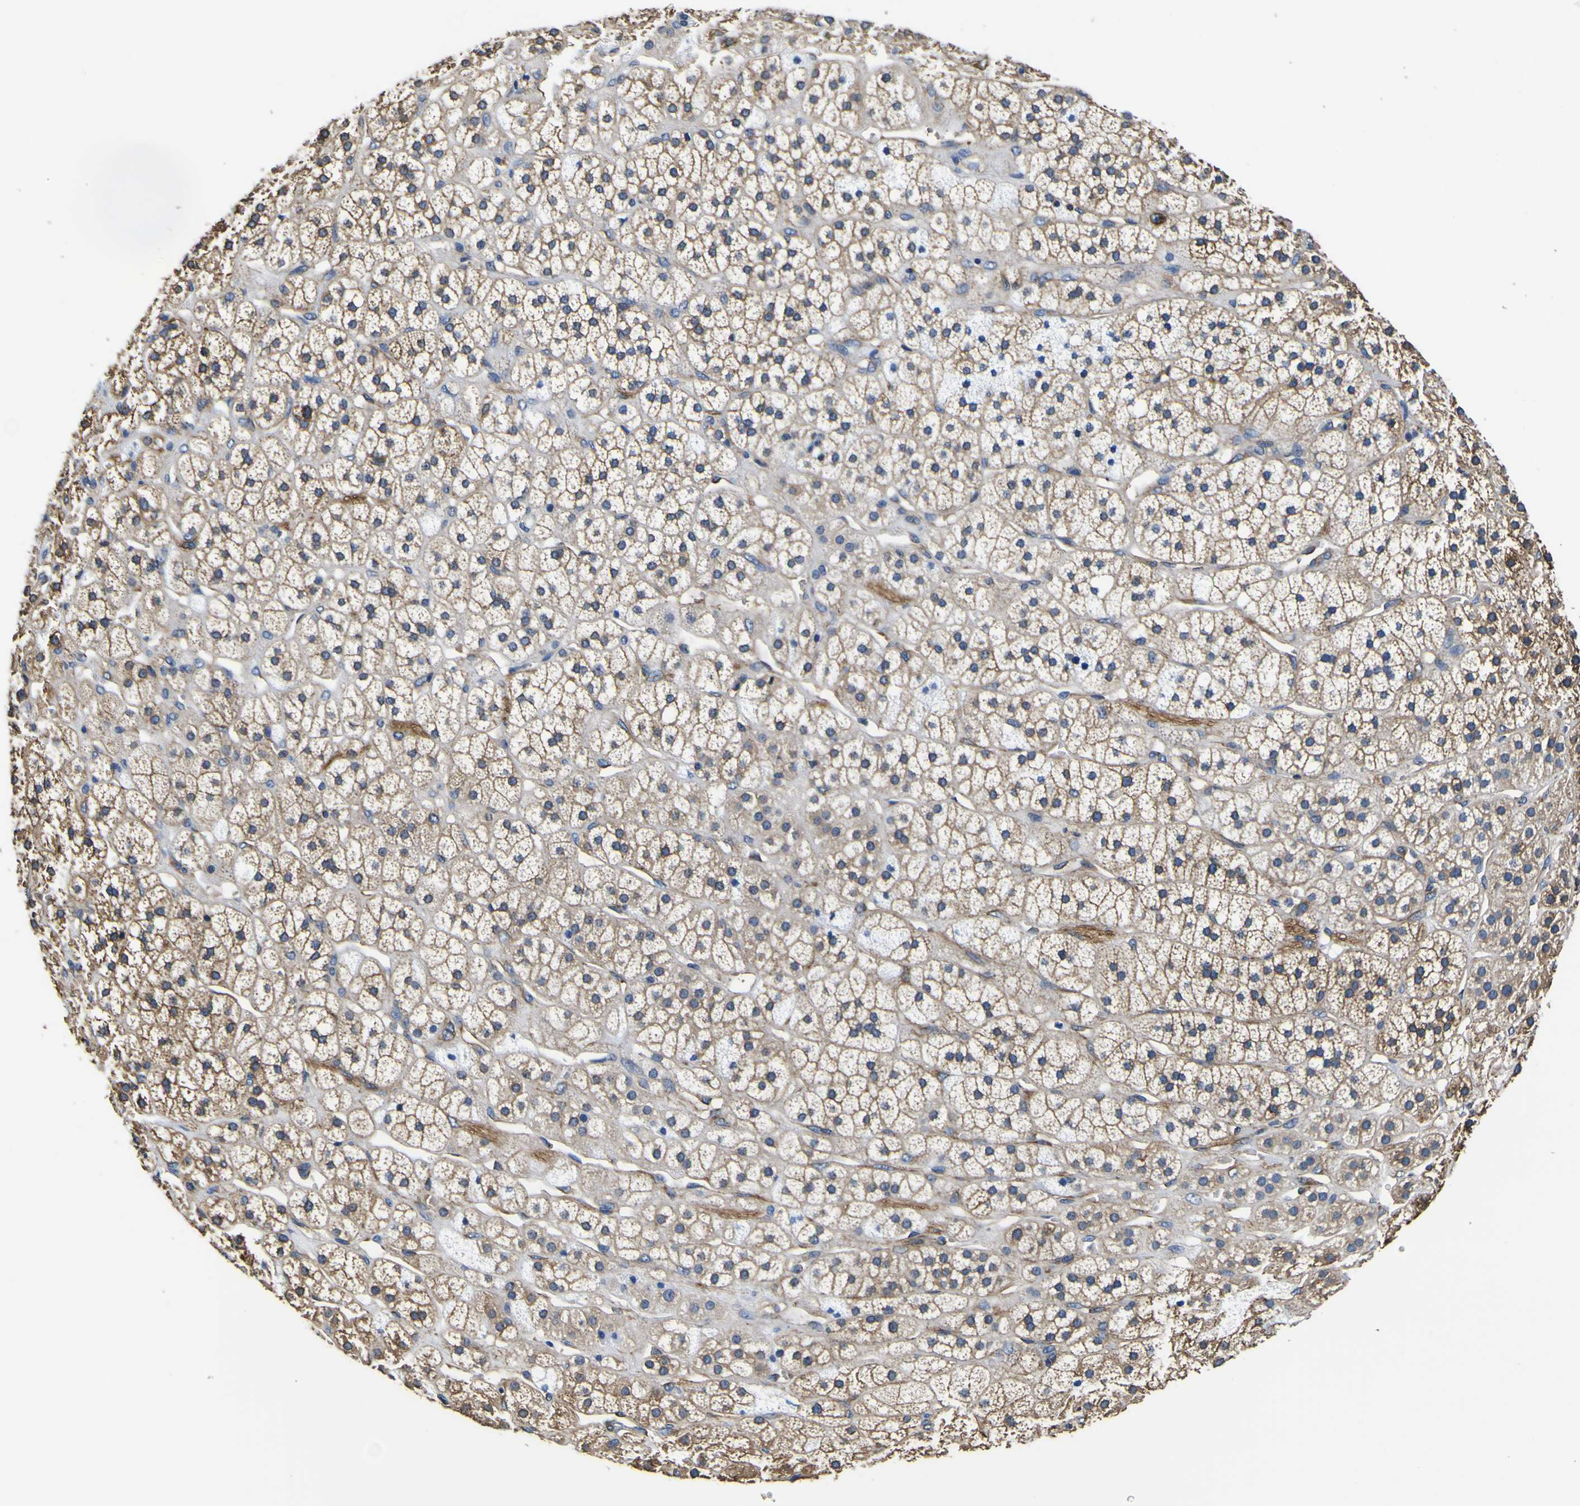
{"staining": {"intensity": "moderate", "quantity": ">75%", "location": "cytoplasmic/membranous"}, "tissue": "adrenal gland", "cell_type": "Glandular cells", "image_type": "normal", "snomed": [{"axis": "morphology", "description": "Normal tissue, NOS"}, {"axis": "topography", "description": "Adrenal gland"}], "caption": "Immunohistochemistry of unremarkable adrenal gland shows medium levels of moderate cytoplasmic/membranous staining in about >75% of glandular cells.", "gene": "TUBA1B", "patient": {"sex": "male", "age": 56}}